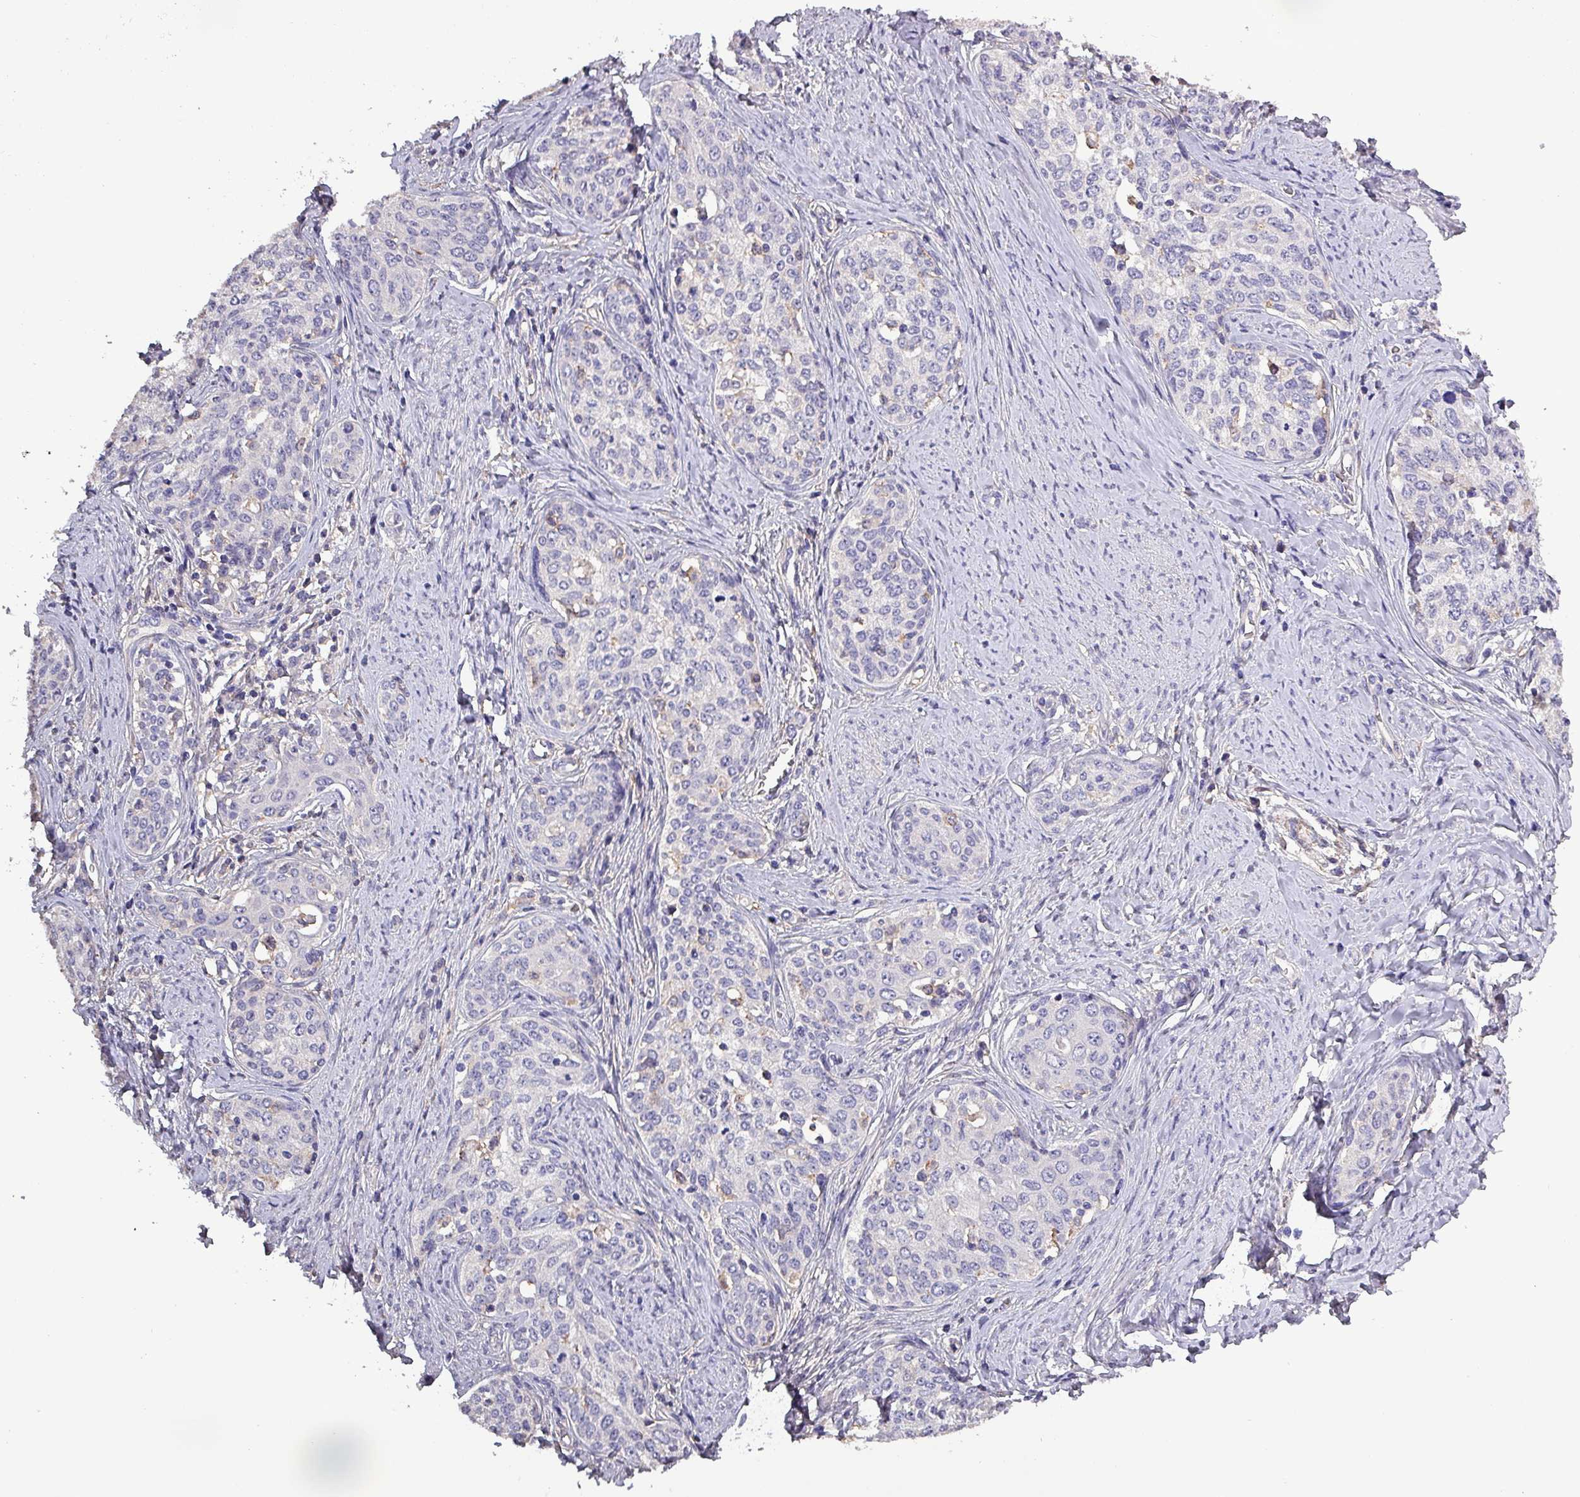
{"staining": {"intensity": "negative", "quantity": "none", "location": "none"}, "tissue": "cervical cancer", "cell_type": "Tumor cells", "image_type": "cancer", "snomed": [{"axis": "morphology", "description": "Squamous cell carcinoma, NOS"}, {"axis": "morphology", "description": "Adenocarcinoma, NOS"}, {"axis": "topography", "description": "Cervix"}], "caption": "This histopathology image is of cervical adenocarcinoma stained with immunohistochemistry to label a protein in brown with the nuclei are counter-stained blue. There is no expression in tumor cells.", "gene": "HTRA4", "patient": {"sex": "female", "age": 52}}